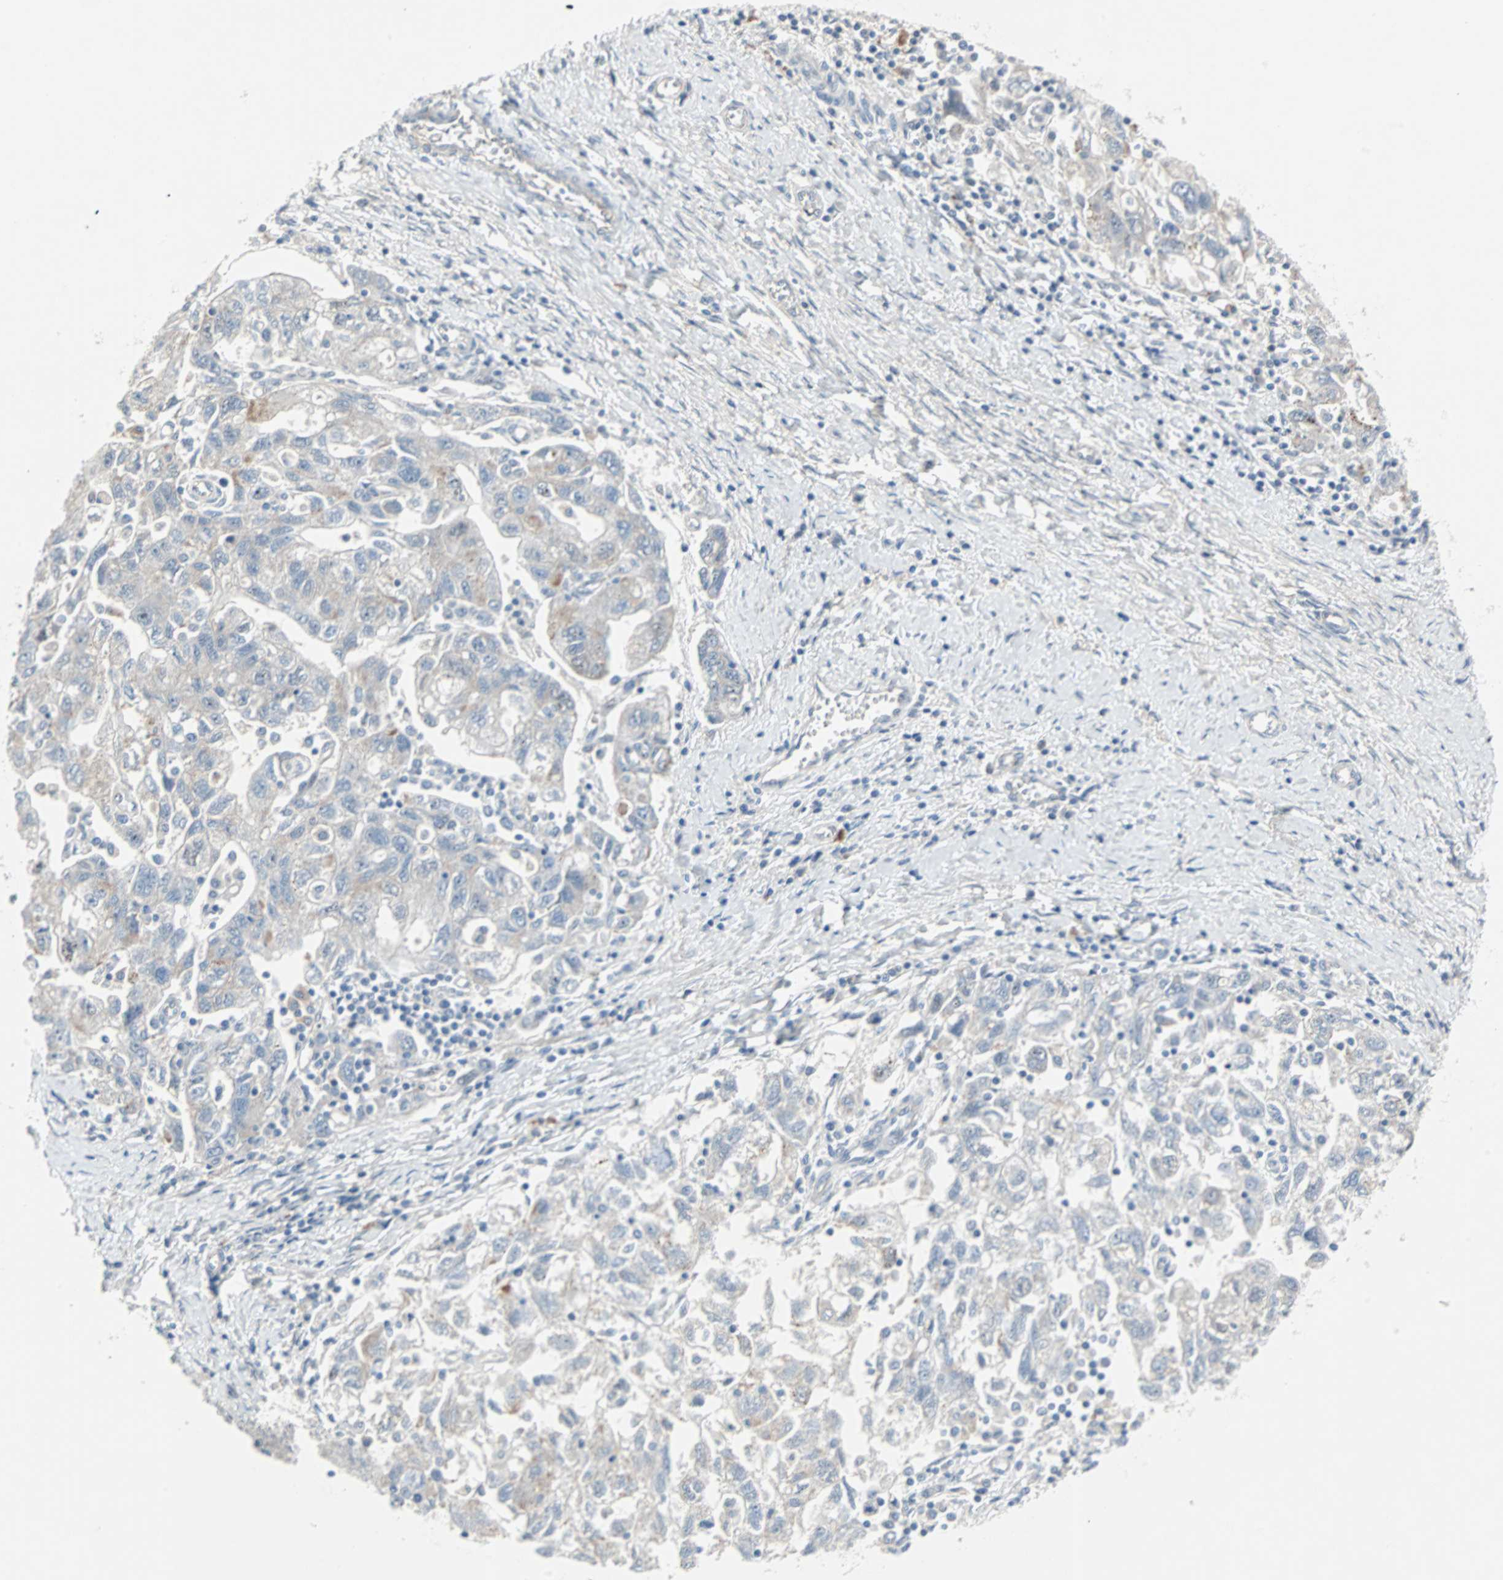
{"staining": {"intensity": "moderate", "quantity": "<25%", "location": "cytoplasmic/membranous"}, "tissue": "ovarian cancer", "cell_type": "Tumor cells", "image_type": "cancer", "snomed": [{"axis": "morphology", "description": "Carcinoma, NOS"}, {"axis": "morphology", "description": "Cystadenocarcinoma, serous, NOS"}, {"axis": "topography", "description": "Ovary"}], "caption": "The histopathology image displays staining of ovarian cancer (serous cystadenocarcinoma), revealing moderate cytoplasmic/membranous protein staining (brown color) within tumor cells.", "gene": "CAND2", "patient": {"sex": "female", "age": 69}}